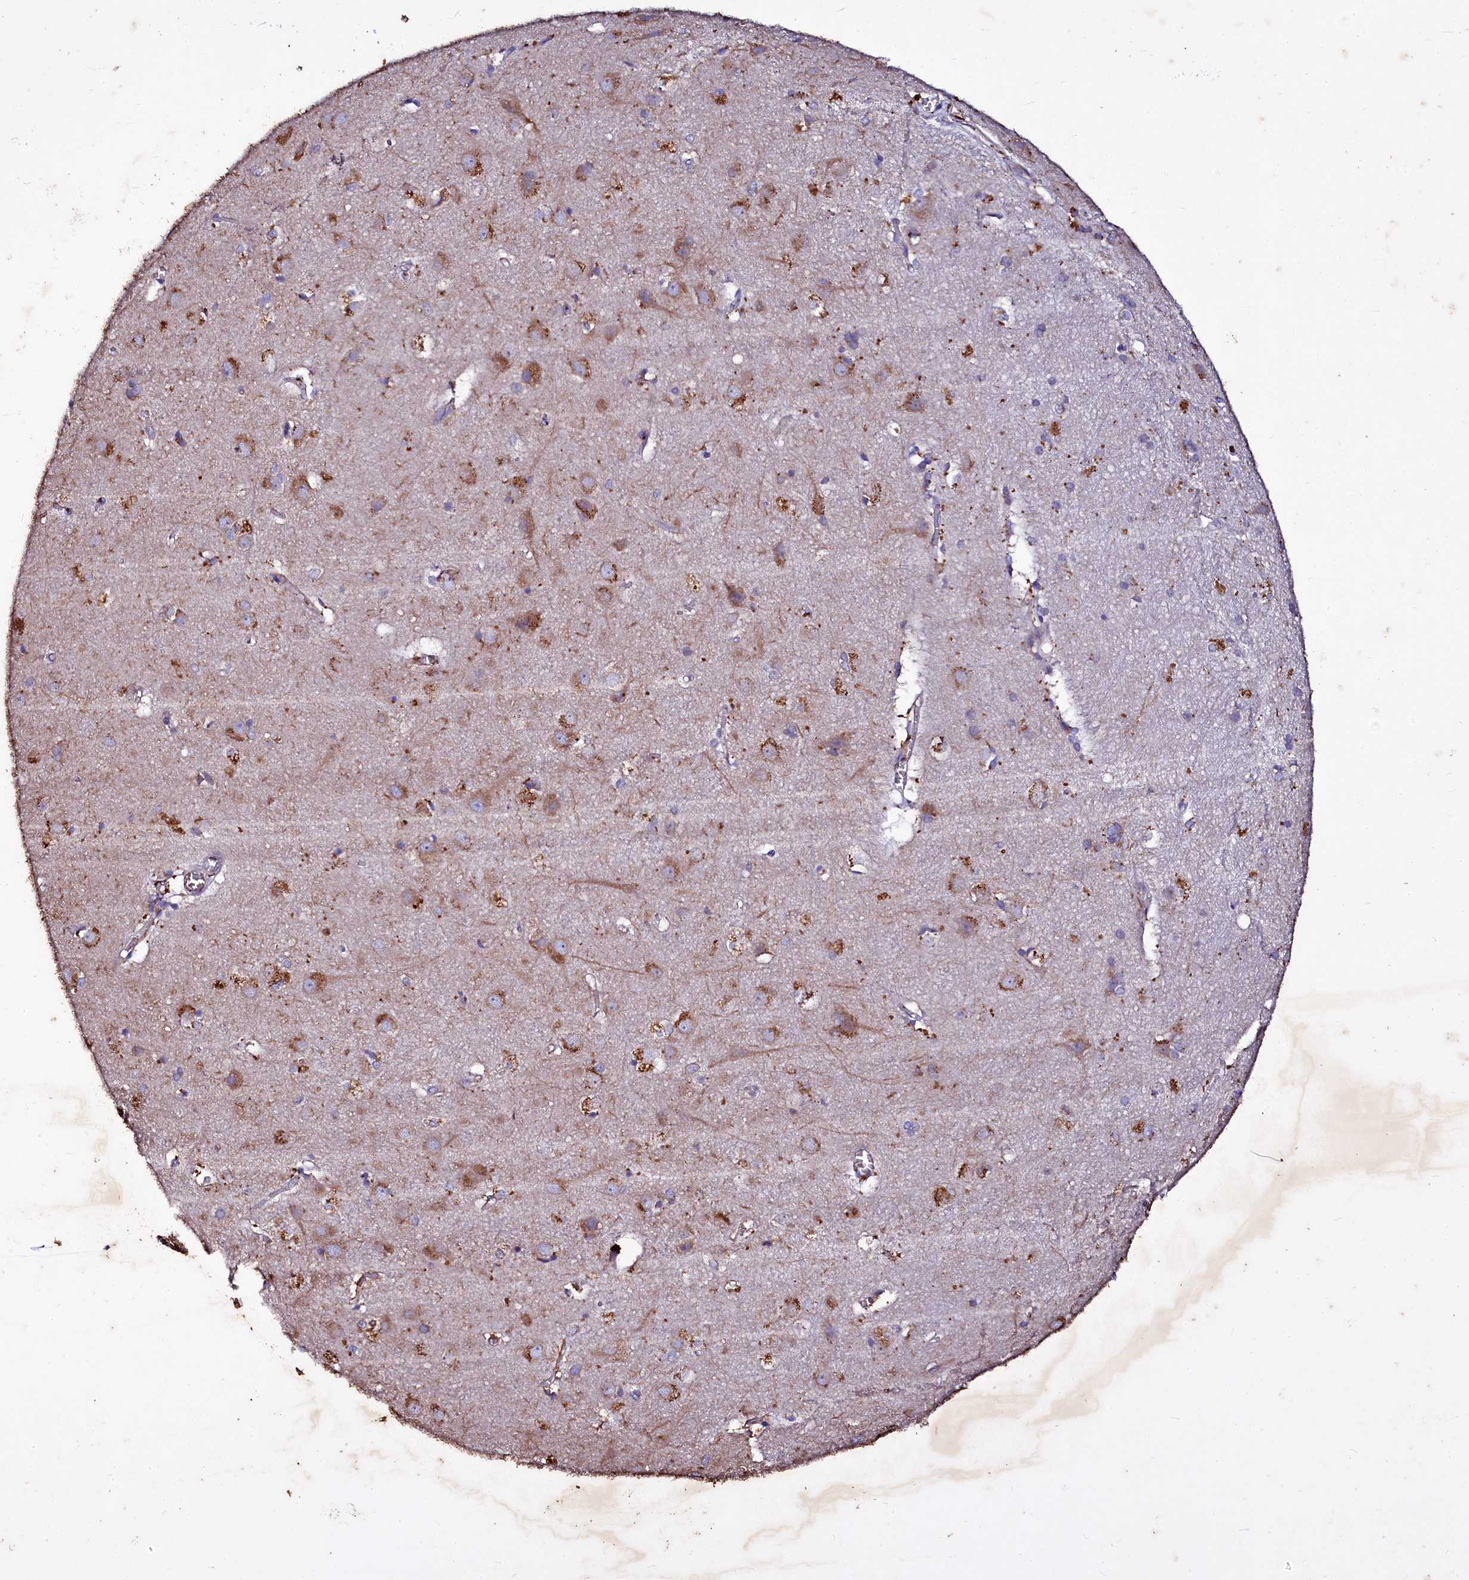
{"staining": {"intensity": "moderate", "quantity": "25%-75%", "location": "cytoplasmic/membranous"}, "tissue": "cerebral cortex", "cell_type": "Endothelial cells", "image_type": "normal", "snomed": [{"axis": "morphology", "description": "Normal tissue, NOS"}, {"axis": "topography", "description": "Cerebral cortex"}], "caption": "Immunohistochemical staining of benign human cerebral cortex exhibits 25%-75% levels of moderate cytoplasmic/membranous protein staining in about 25%-75% of endothelial cells.", "gene": "SELENOT", "patient": {"sex": "male", "age": 54}}